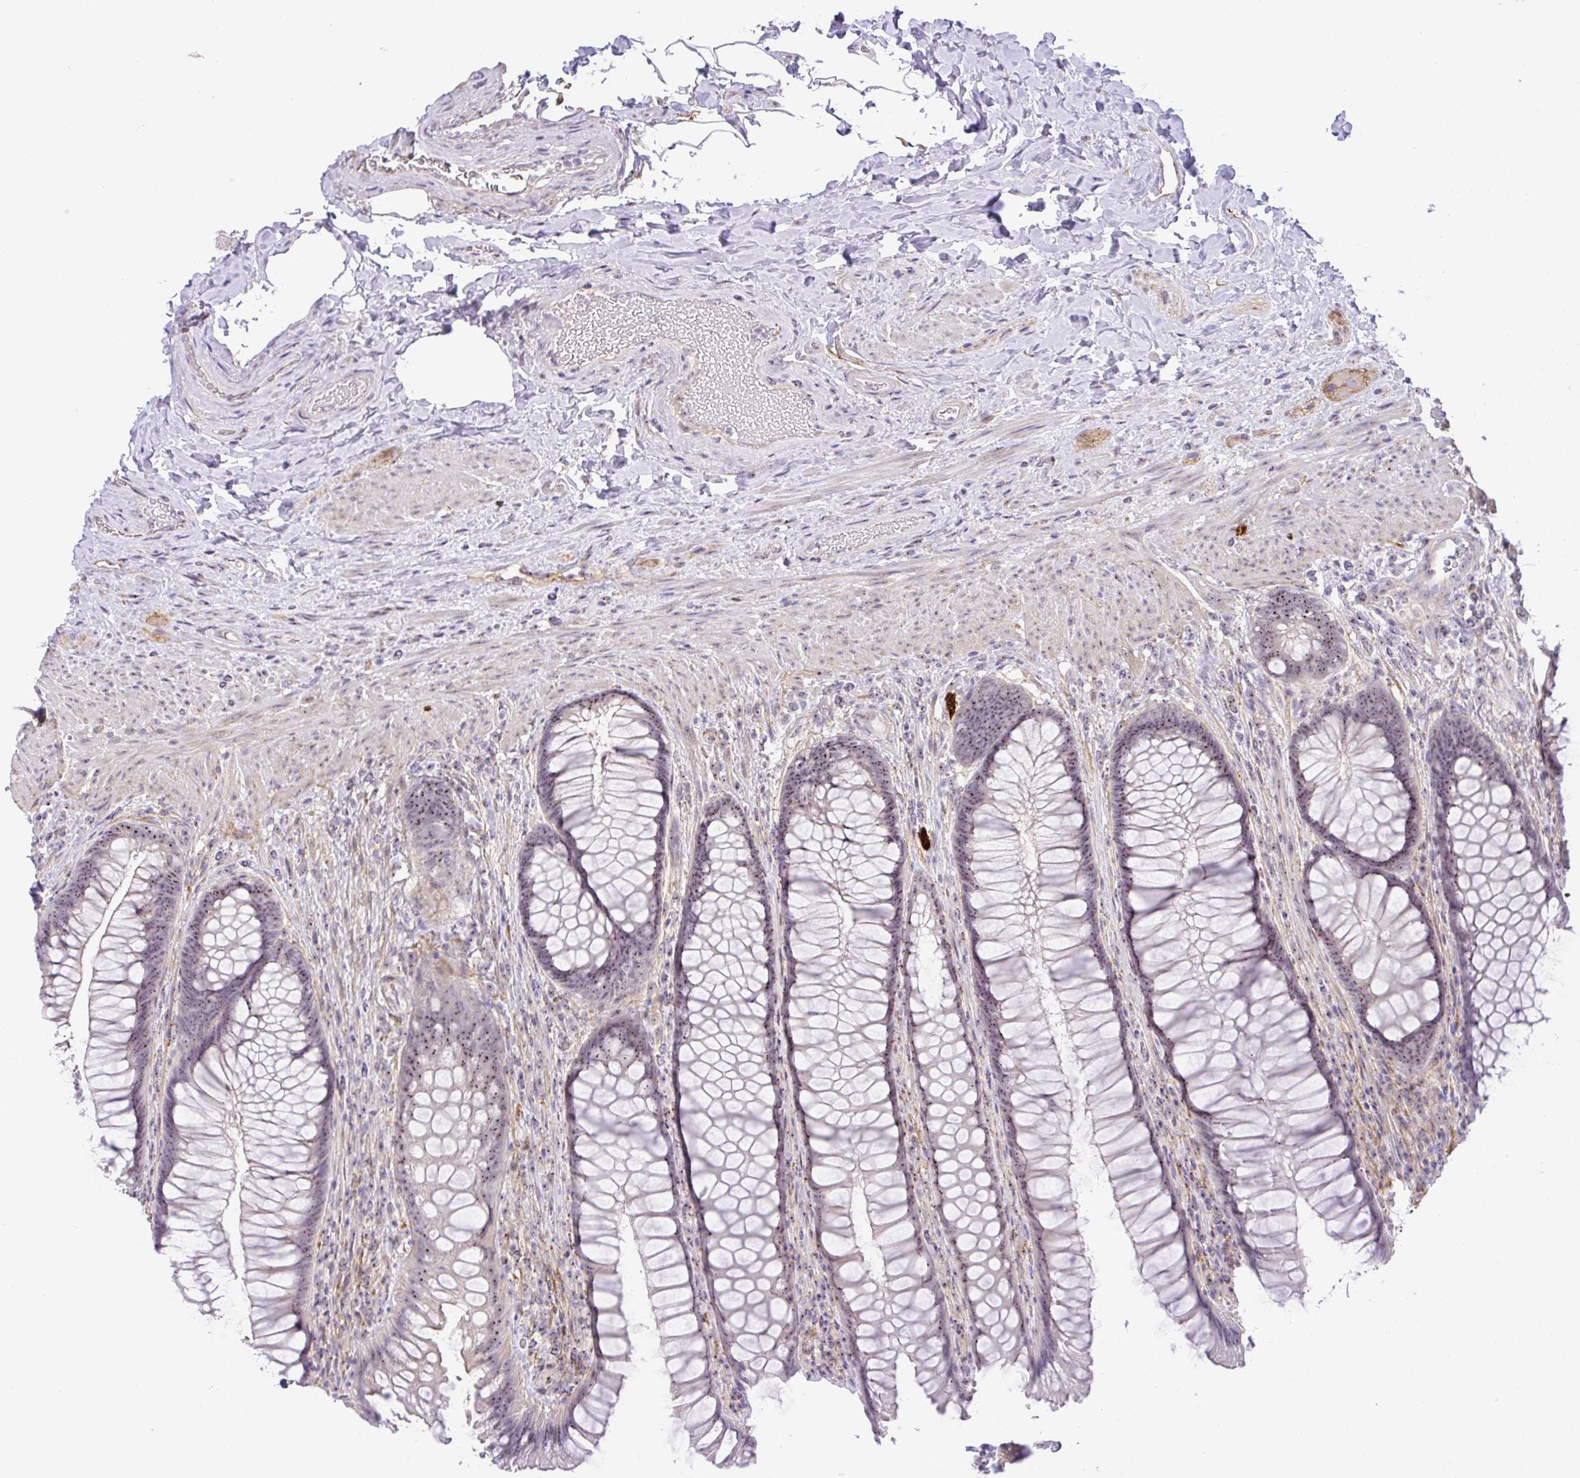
{"staining": {"intensity": "moderate", "quantity": "25%-75%", "location": "nuclear"}, "tissue": "rectum", "cell_type": "Glandular cells", "image_type": "normal", "snomed": [{"axis": "morphology", "description": "Normal tissue, NOS"}, {"axis": "topography", "description": "Rectum"}], "caption": "Protein expression by IHC exhibits moderate nuclear expression in approximately 25%-75% of glandular cells in benign rectum. (DAB (3,3'-diaminobenzidine) = brown stain, brightfield microscopy at high magnification).", "gene": "MXRA8", "patient": {"sex": "male", "age": 53}}